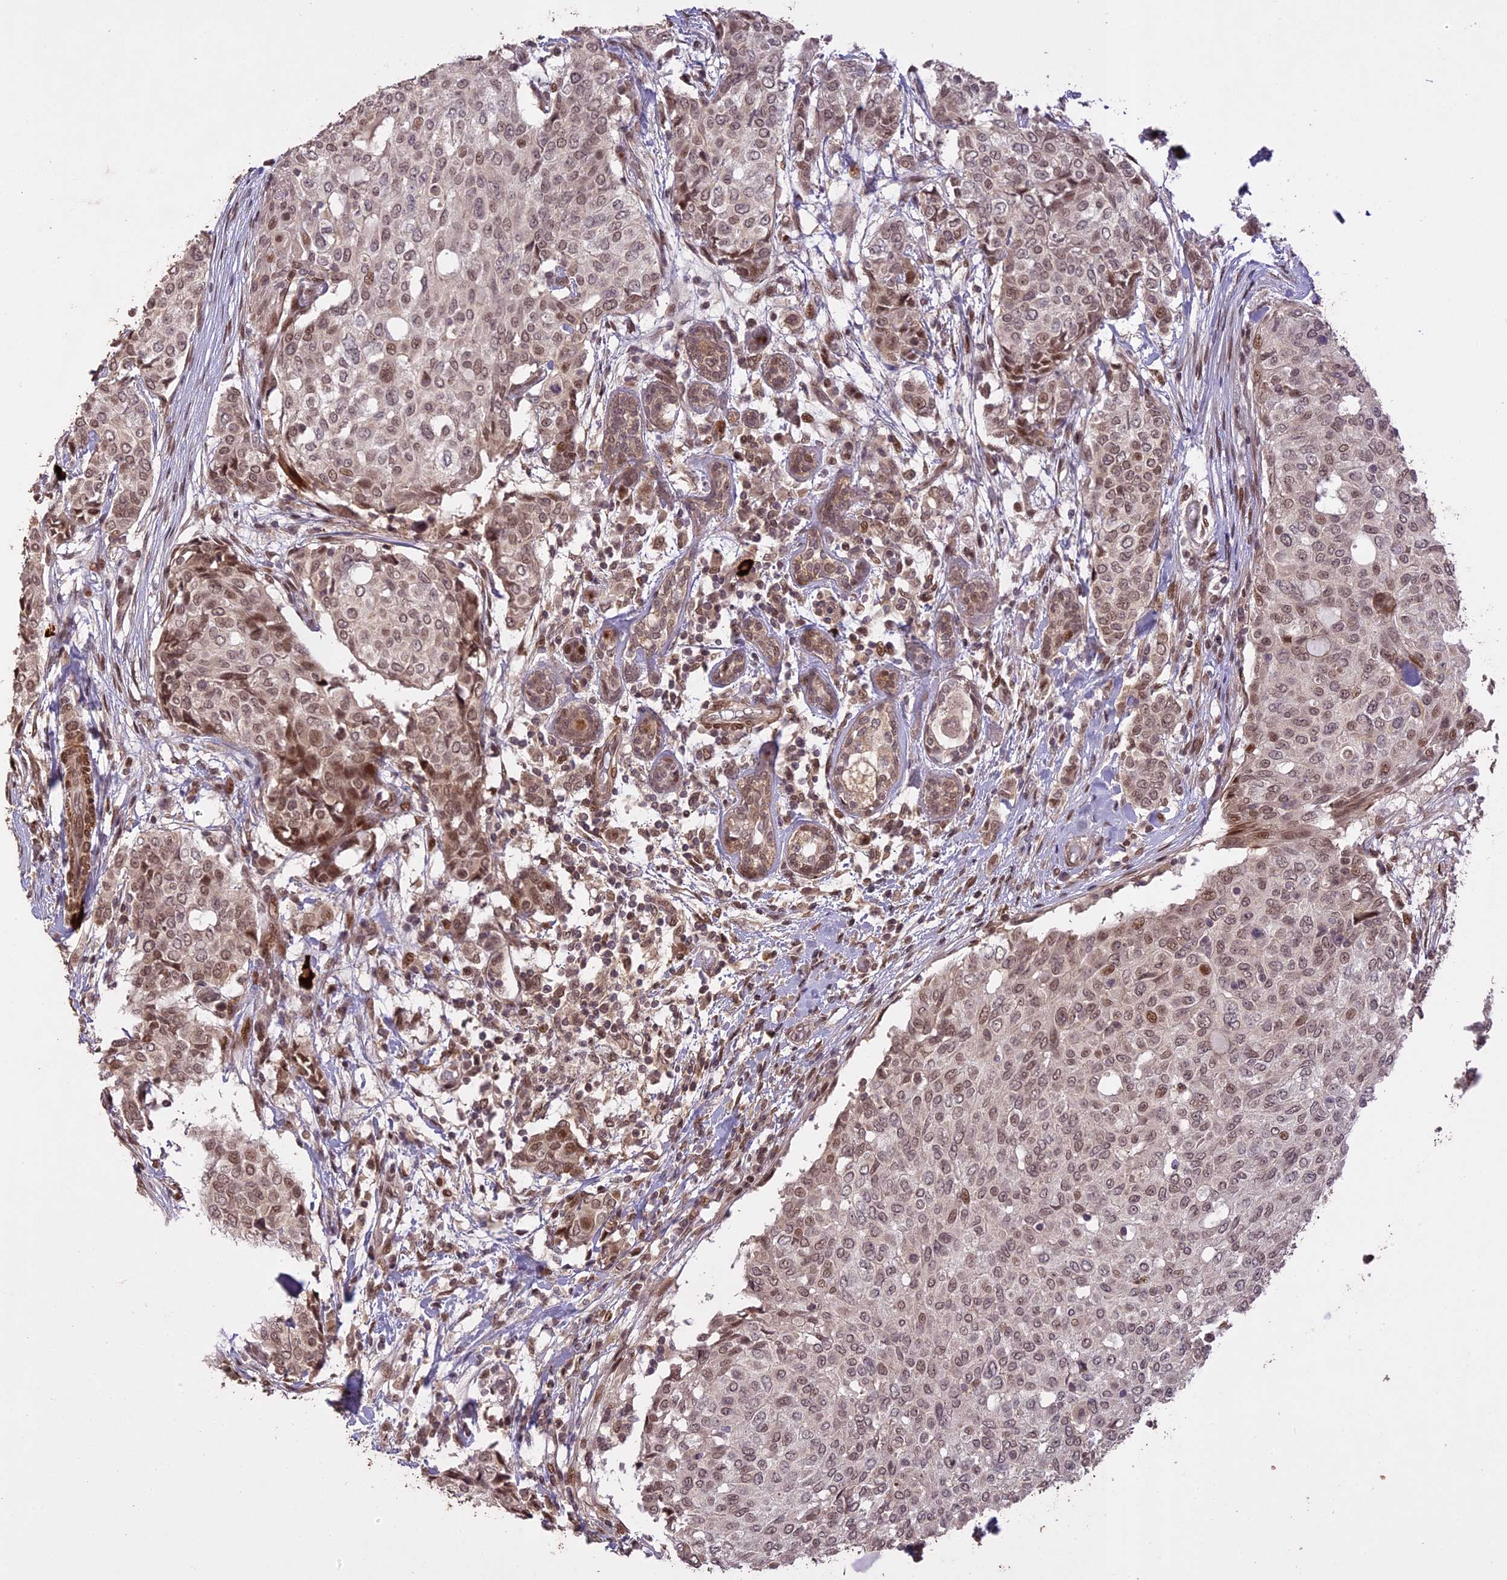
{"staining": {"intensity": "moderate", "quantity": ">75%", "location": "nuclear"}, "tissue": "breast cancer", "cell_type": "Tumor cells", "image_type": "cancer", "snomed": [{"axis": "morphology", "description": "Lobular carcinoma"}, {"axis": "topography", "description": "Breast"}], "caption": "Lobular carcinoma (breast) stained for a protein displays moderate nuclear positivity in tumor cells.", "gene": "PRELID2", "patient": {"sex": "female", "age": 51}}